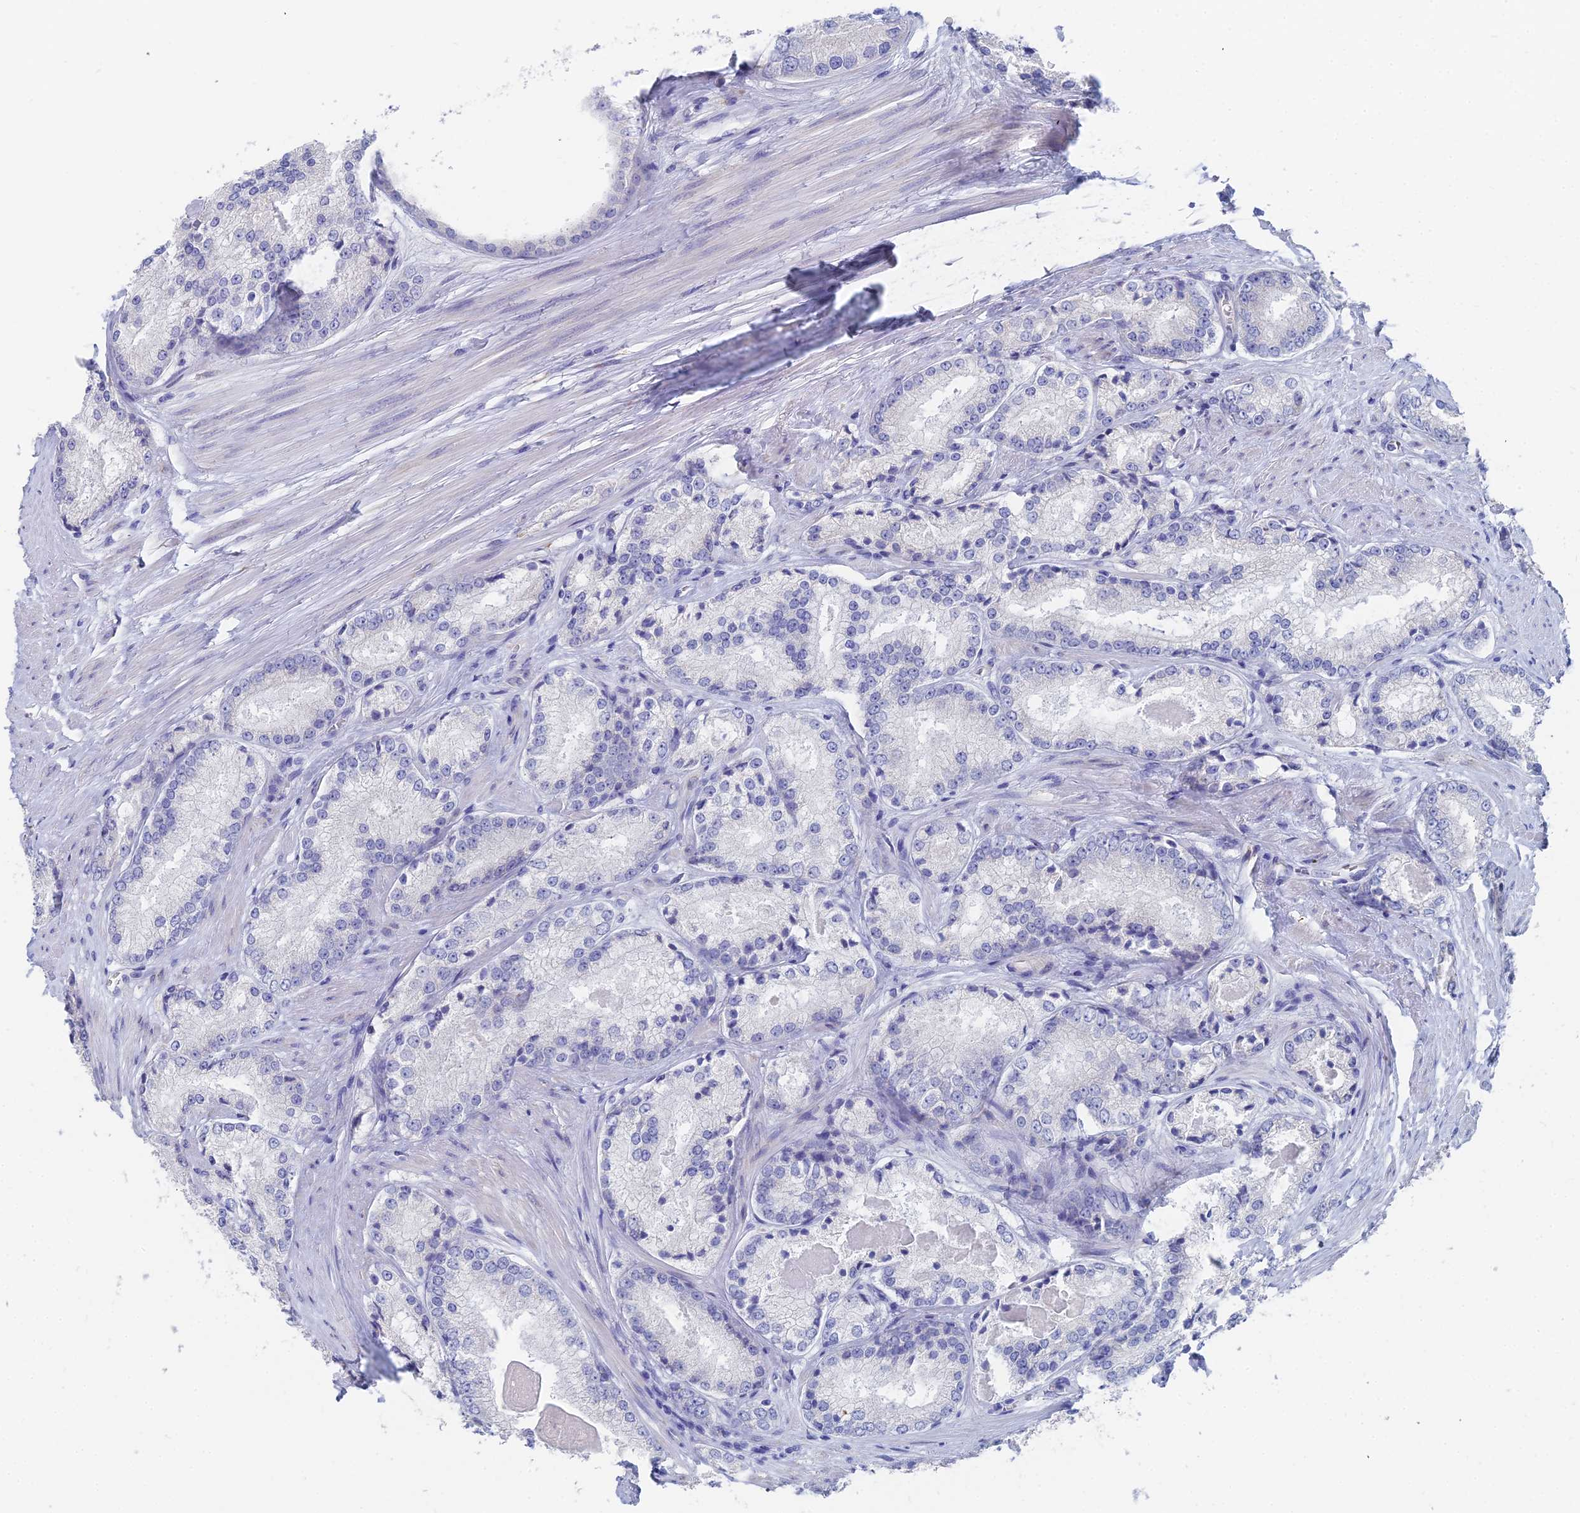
{"staining": {"intensity": "negative", "quantity": "none", "location": "none"}, "tissue": "prostate cancer", "cell_type": "Tumor cells", "image_type": "cancer", "snomed": [{"axis": "morphology", "description": "Adenocarcinoma, Low grade"}, {"axis": "topography", "description": "Prostate"}], "caption": "There is no significant staining in tumor cells of prostate low-grade adenocarcinoma. (Immunohistochemistry (ihc), brightfield microscopy, high magnification).", "gene": "TNNT3", "patient": {"sex": "male", "age": 68}}